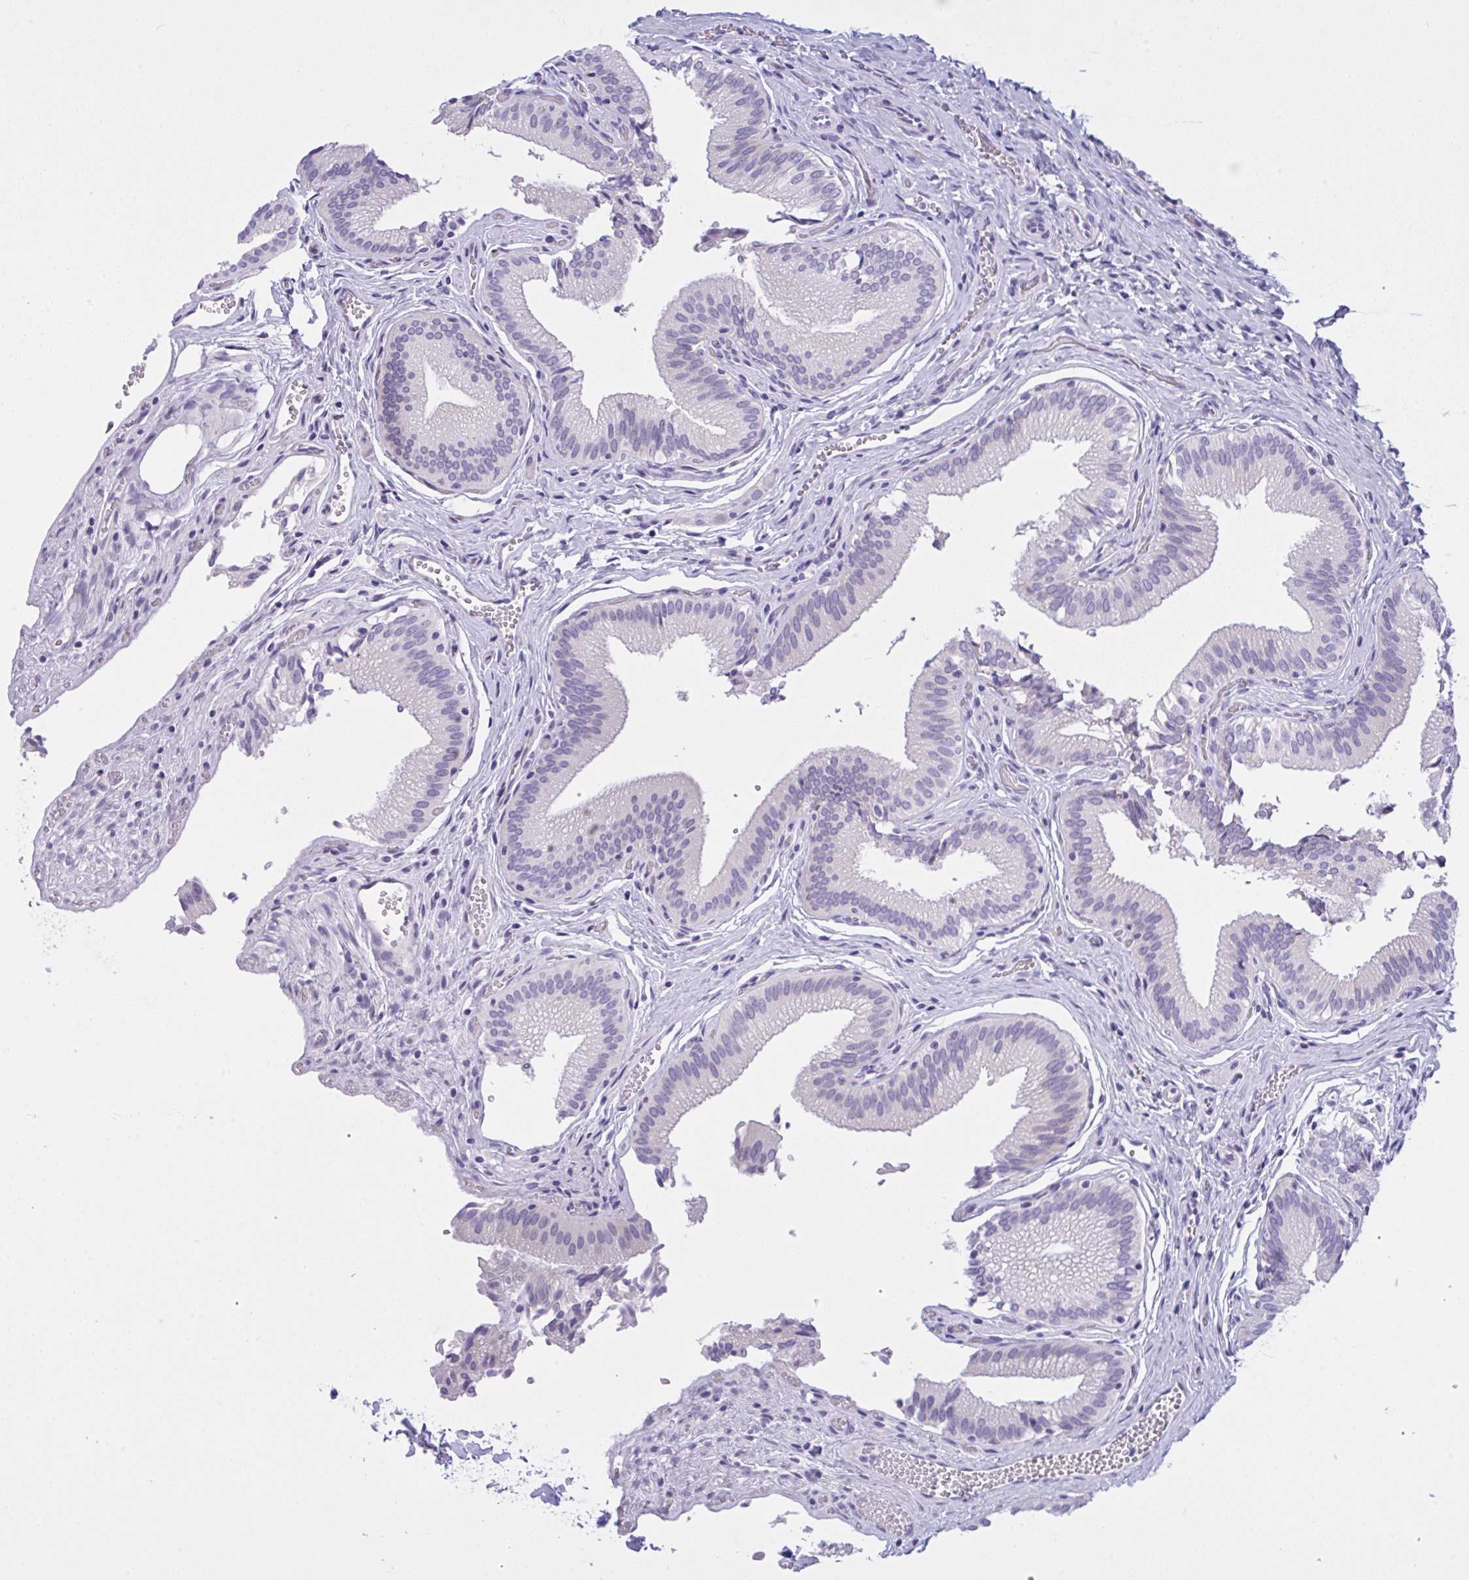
{"staining": {"intensity": "negative", "quantity": "none", "location": "none"}, "tissue": "gallbladder", "cell_type": "Glandular cells", "image_type": "normal", "snomed": [{"axis": "morphology", "description": "Normal tissue, NOS"}, {"axis": "topography", "description": "Gallbladder"}, {"axis": "topography", "description": "Peripheral nerve tissue"}], "caption": "The image shows no staining of glandular cells in normal gallbladder.", "gene": "YBX2", "patient": {"sex": "male", "age": 17}}